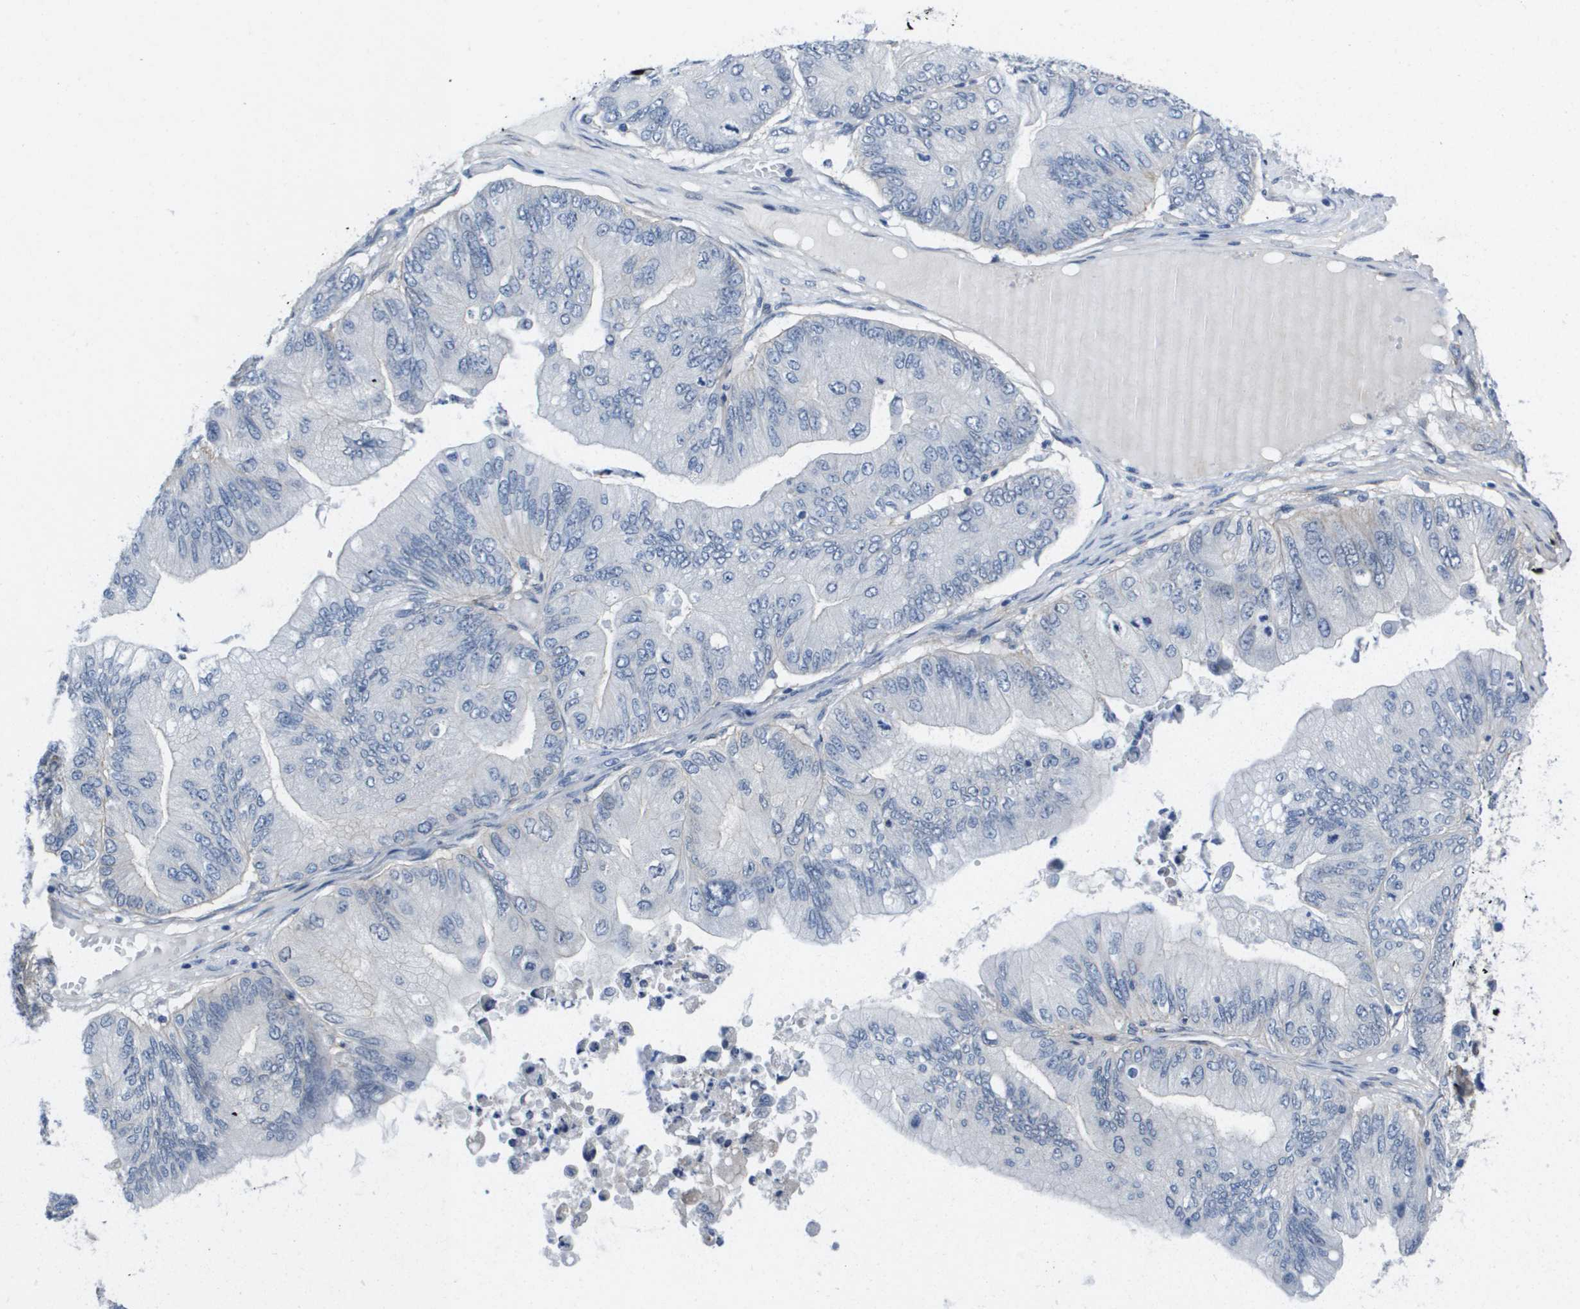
{"staining": {"intensity": "negative", "quantity": "none", "location": "none"}, "tissue": "ovarian cancer", "cell_type": "Tumor cells", "image_type": "cancer", "snomed": [{"axis": "morphology", "description": "Cystadenocarcinoma, mucinous, NOS"}, {"axis": "topography", "description": "Ovary"}], "caption": "IHC histopathology image of neoplastic tissue: human mucinous cystadenocarcinoma (ovarian) stained with DAB (3,3'-diaminobenzidine) reveals no significant protein staining in tumor cells.", "gene": "LPP", "patient": {"sex": "female", "age": 61}}